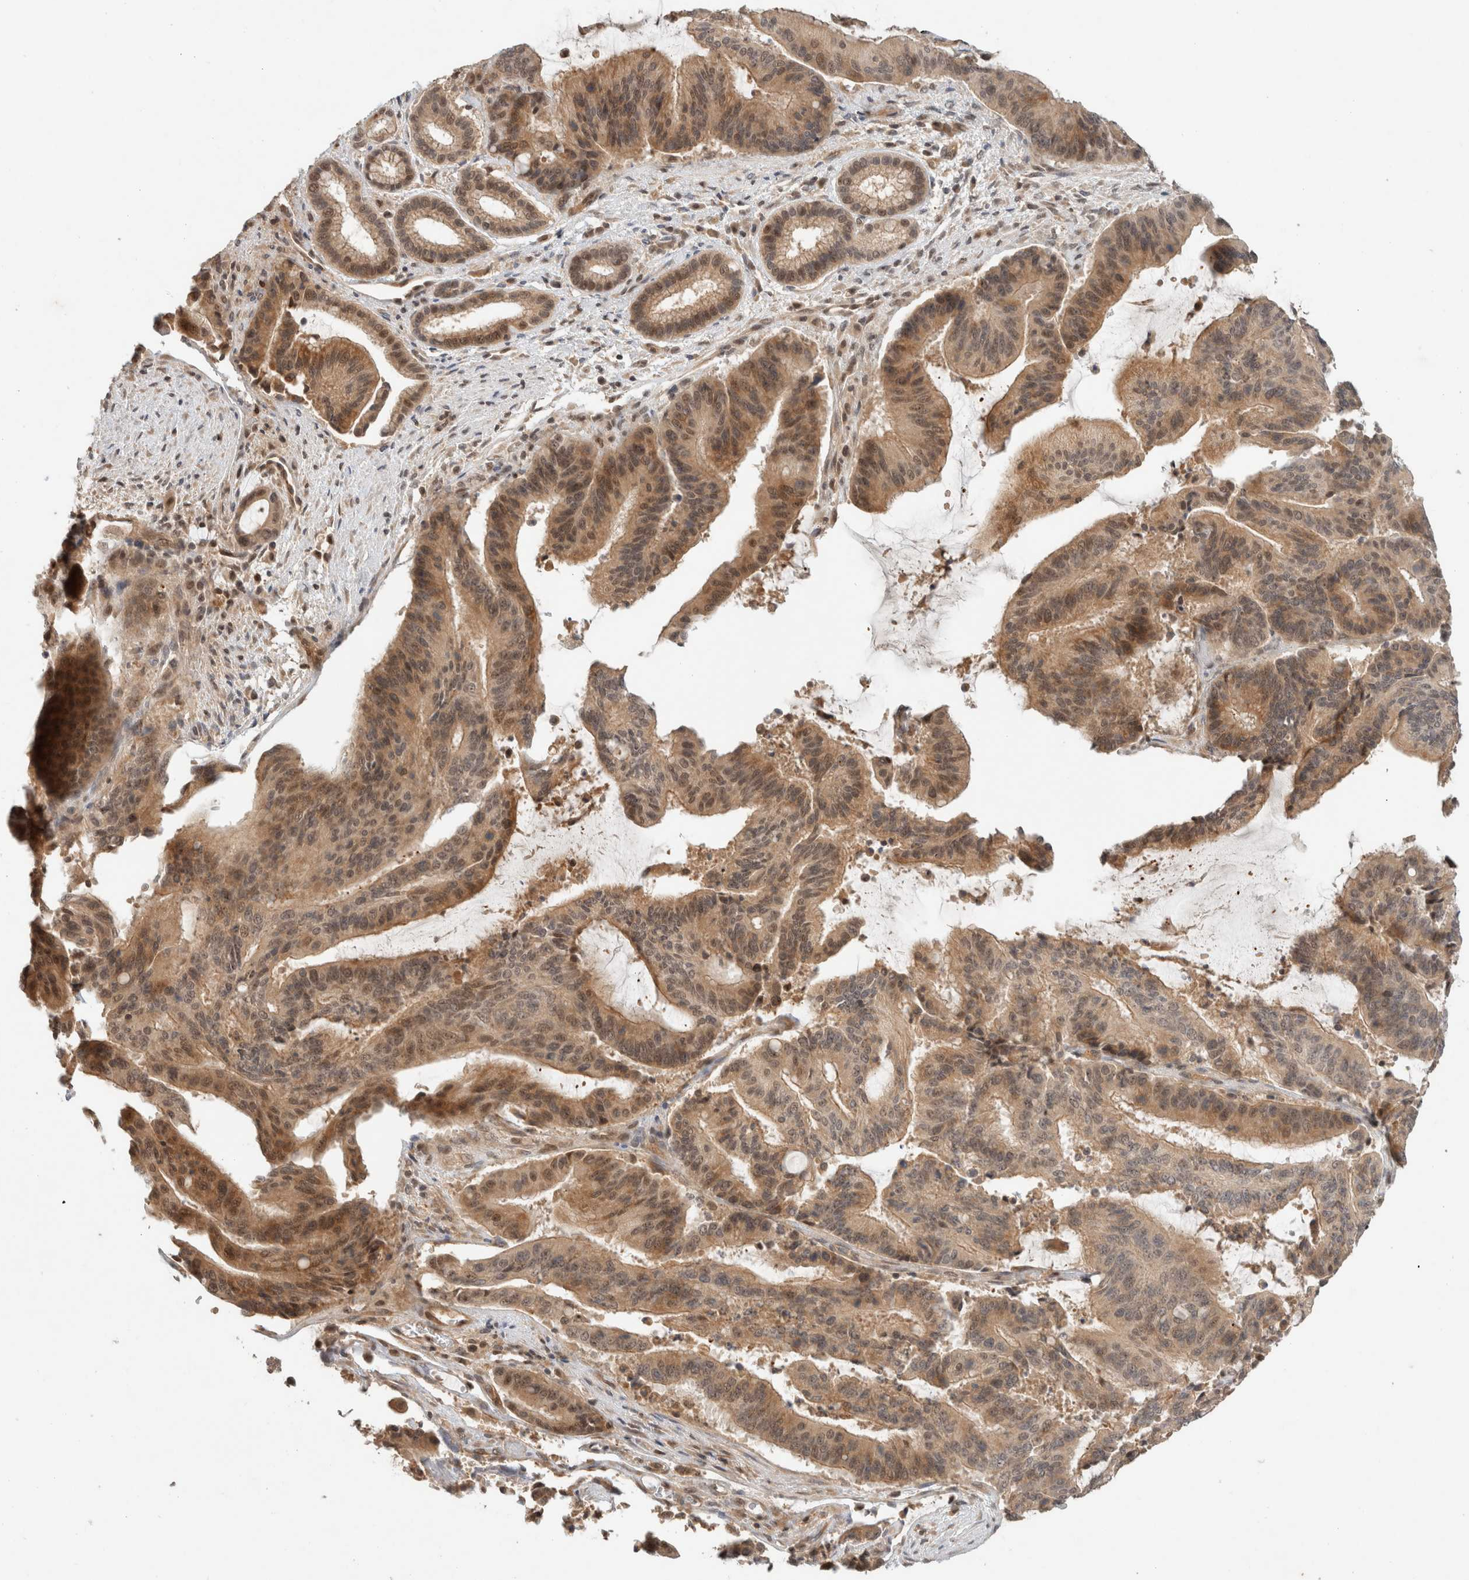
{"staining": {"intensity": "moderate", "quantity": ">75%", "location": "cytoplasmic/membranous,nuclear"}, "tissue": "liver cancer", "cell_type": "Tumor cells", "image_type": "cancer", "snomed": [{"axis": "morphology", "description": "Normal tissue, NOS"}, {"axis": "morphology", "description": "Cholangiocarcinoma"}, {"axis": "topography", "description": "Liver"}, {"axis": "topography", "description": "Peripheral nerve tissue"}], "caption": "The immunohistochemical stain shows moderate cytoplasmic/membranous and nuclear positivity in tumor cells of liver cancer tissue.", "gene": "CAAP1", "patient": {"sex": "female", "age": 73}}